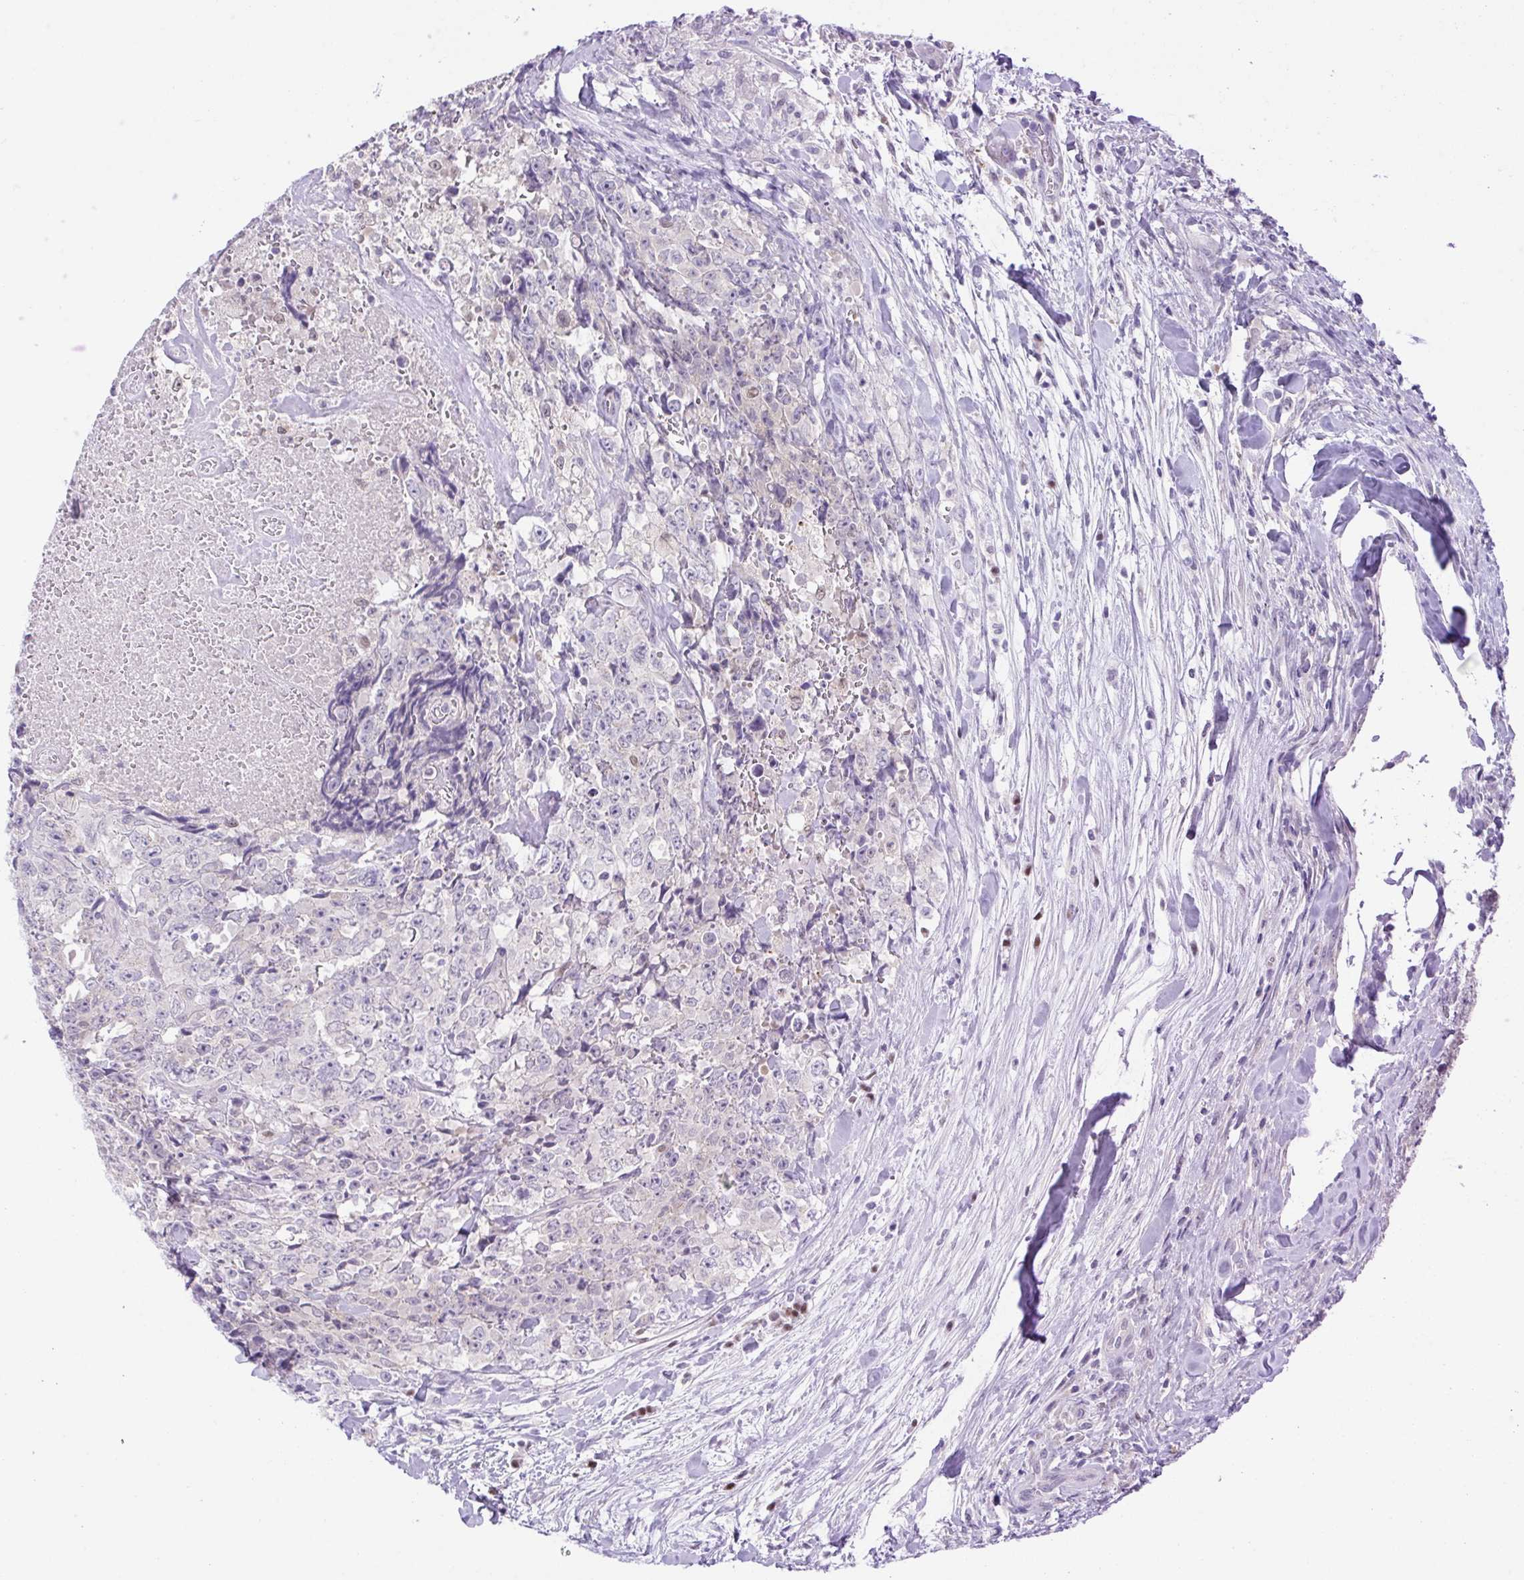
{"staining": {"intensity": "negative", "quantity": "none", "location": "none"}, "tissue": "testis cancer", "cell_type": "Tumor cells", "image_type": "cancer", "snomed": [{"axis": "morphology", "description": "Carcinoma, Embryonal, NOS"}, {"axis": "topography", "description": "Testis"}], "caption": "This photomicrograph is of testis embryonal carcinoma stained with IHC to label a protein in brown with the nuclei are counter-stained blue. There is no expression in tumor cells.", "gene": "UBE2Q1", "patient": {"sex": "male", "age": 24}}